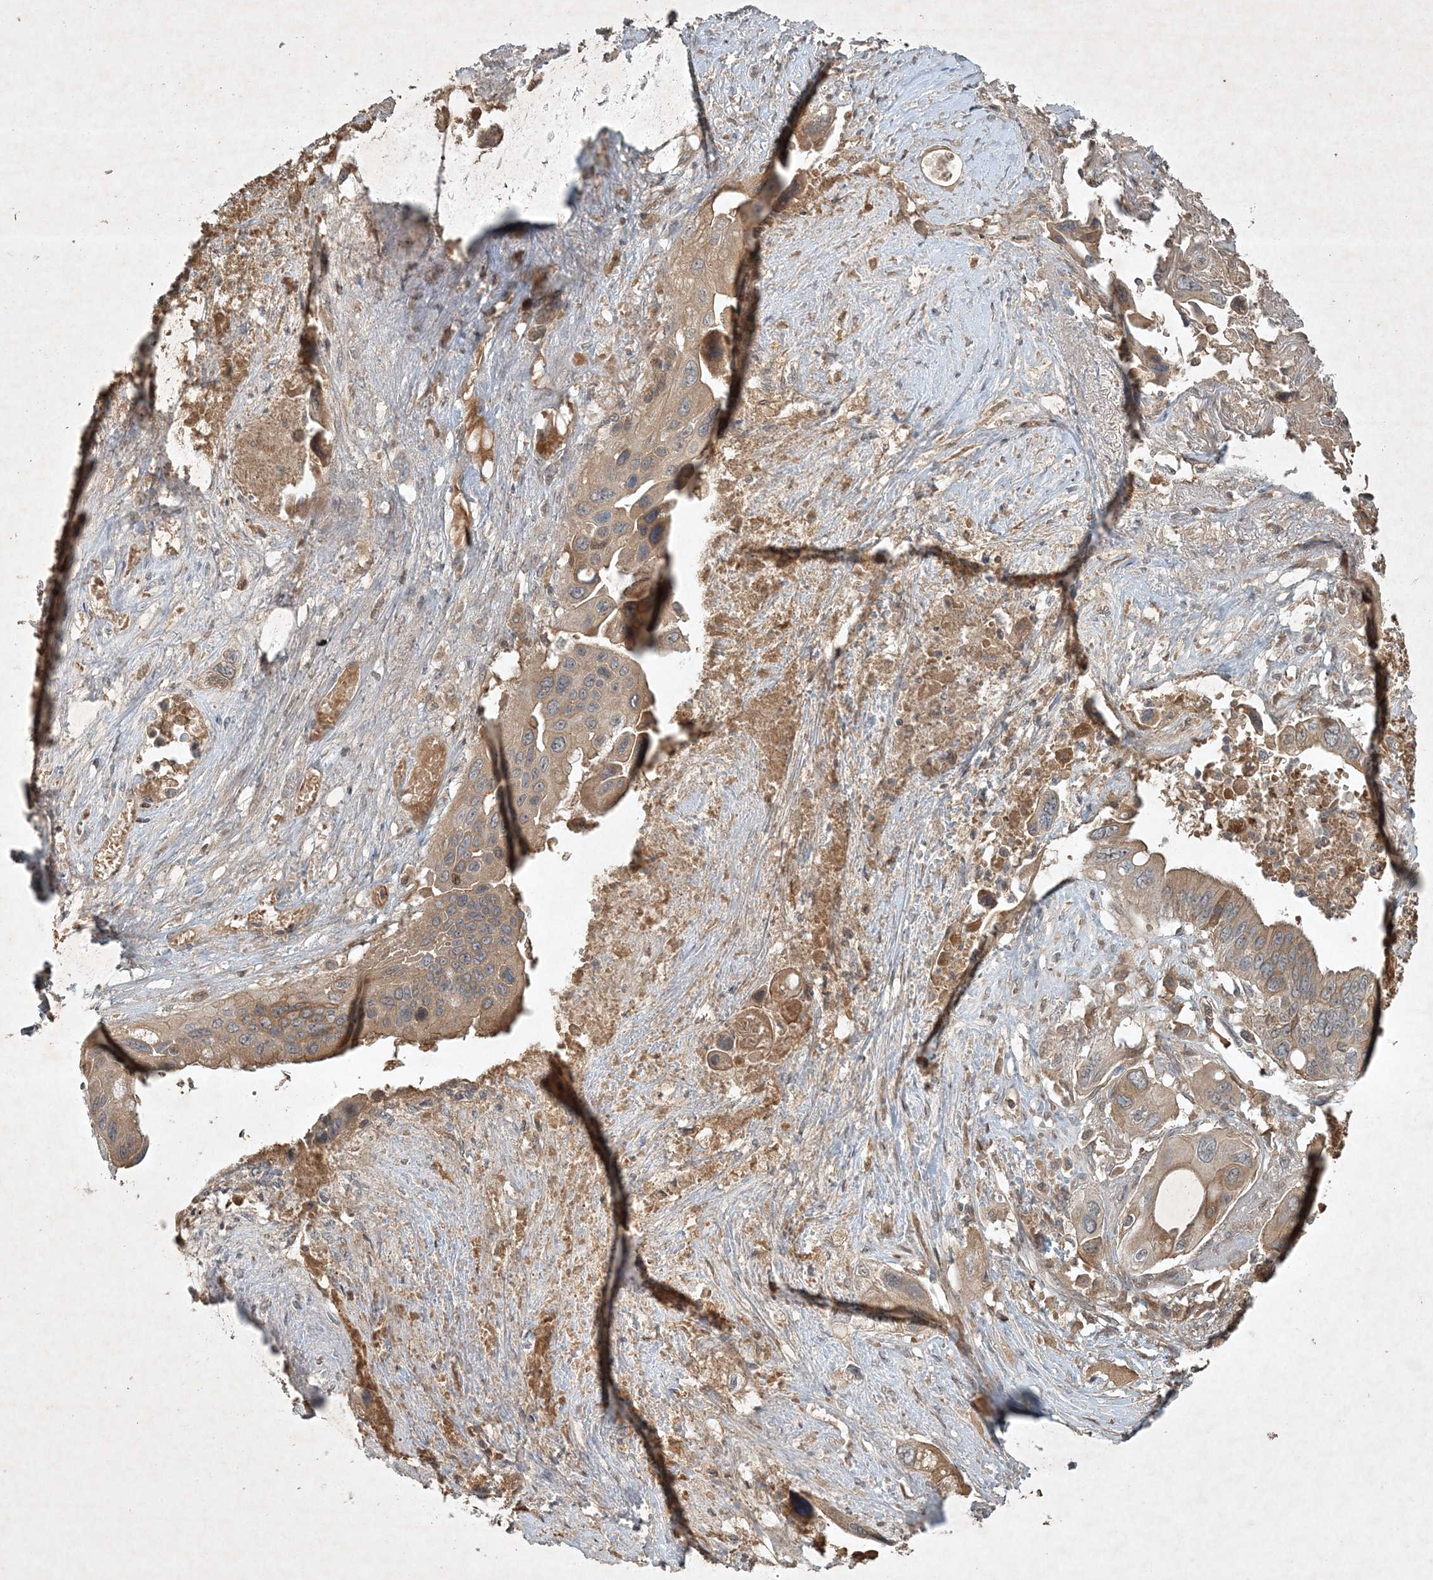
{"staining": {"intensity": "moderate", "quantity": ">75%", "location": "cytoplasmic/membranous"}, "tissue": "pancreatic cancer", "cell_type": "Tumor cells", "image_type": "cancer", "snomed": [{"axis": "morphology", "description": "Adenocarcinoma, NOS"}, {"axis": "topography", "description": "Pancreas"}], "caption": "Moderate cytoplasmic/membranous staining for a protein is identified in about >75% of tumor cells of pancreatic adenocarcinoma using immunohistochemistry (IHC).", "gene": "TNFAIP6", "patient": {"sex": "male", "age": 66}}